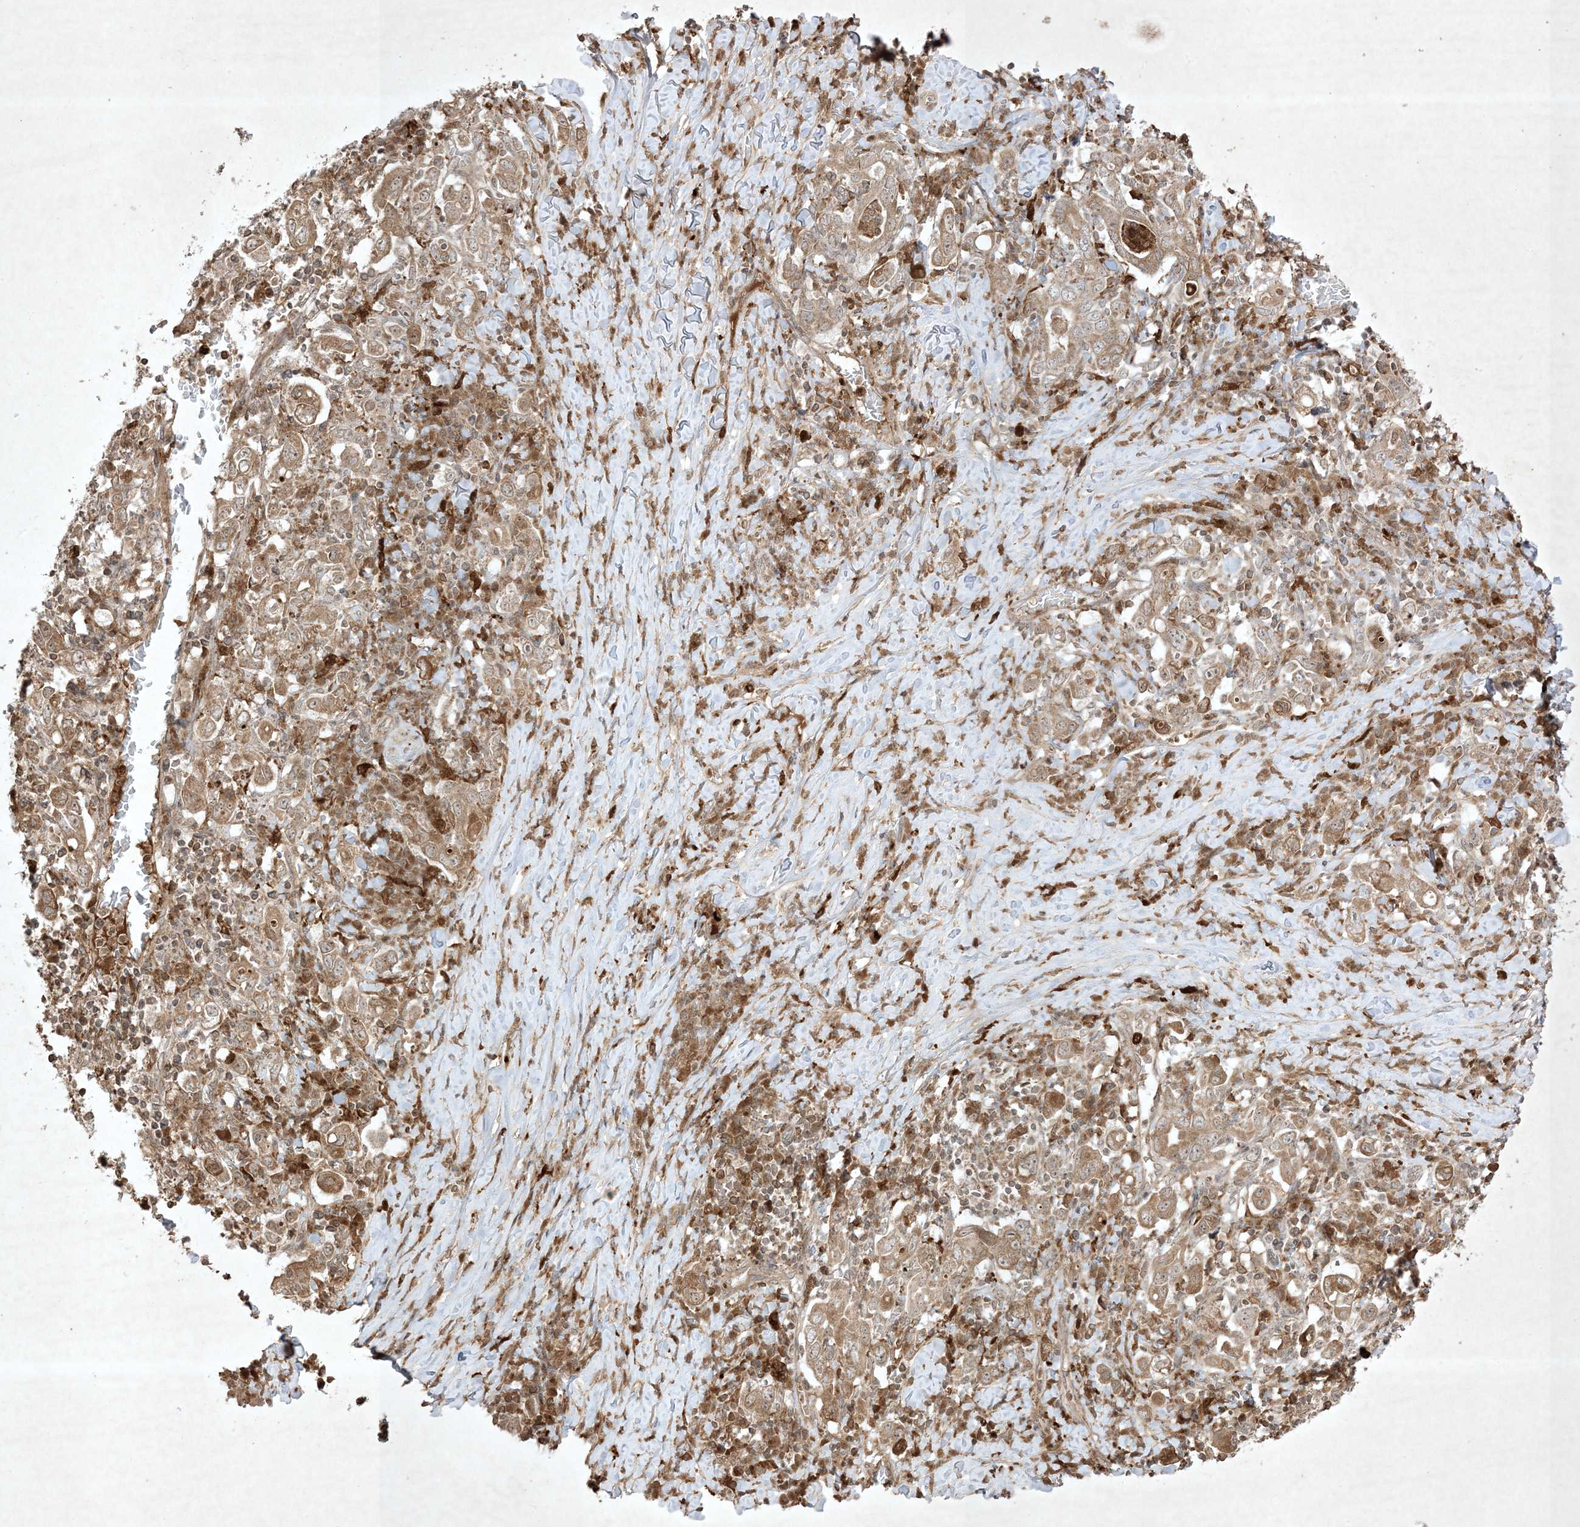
{"staining": {"intensity": "weak", "quantity": ">75%", "location": "cytoplasmic/membranous"}, "tissue": "stomach cancer", "cell_type": "Tumor cells", "image_type": "cancer", "snomed": [{"axis": "morphology", "description": "Adenocarcinoma, NOS"}, {"axis": "topography", "description": "Stomach, upper"}], "caption": "Adenocarcinoma (stomach) stained for a protein (brown) shows weak cytoplasmic/membranous positive positivity in about >75% of tumor cells.", "gene": "PTK6", "patient": {"sex": "male", "age": 62}}